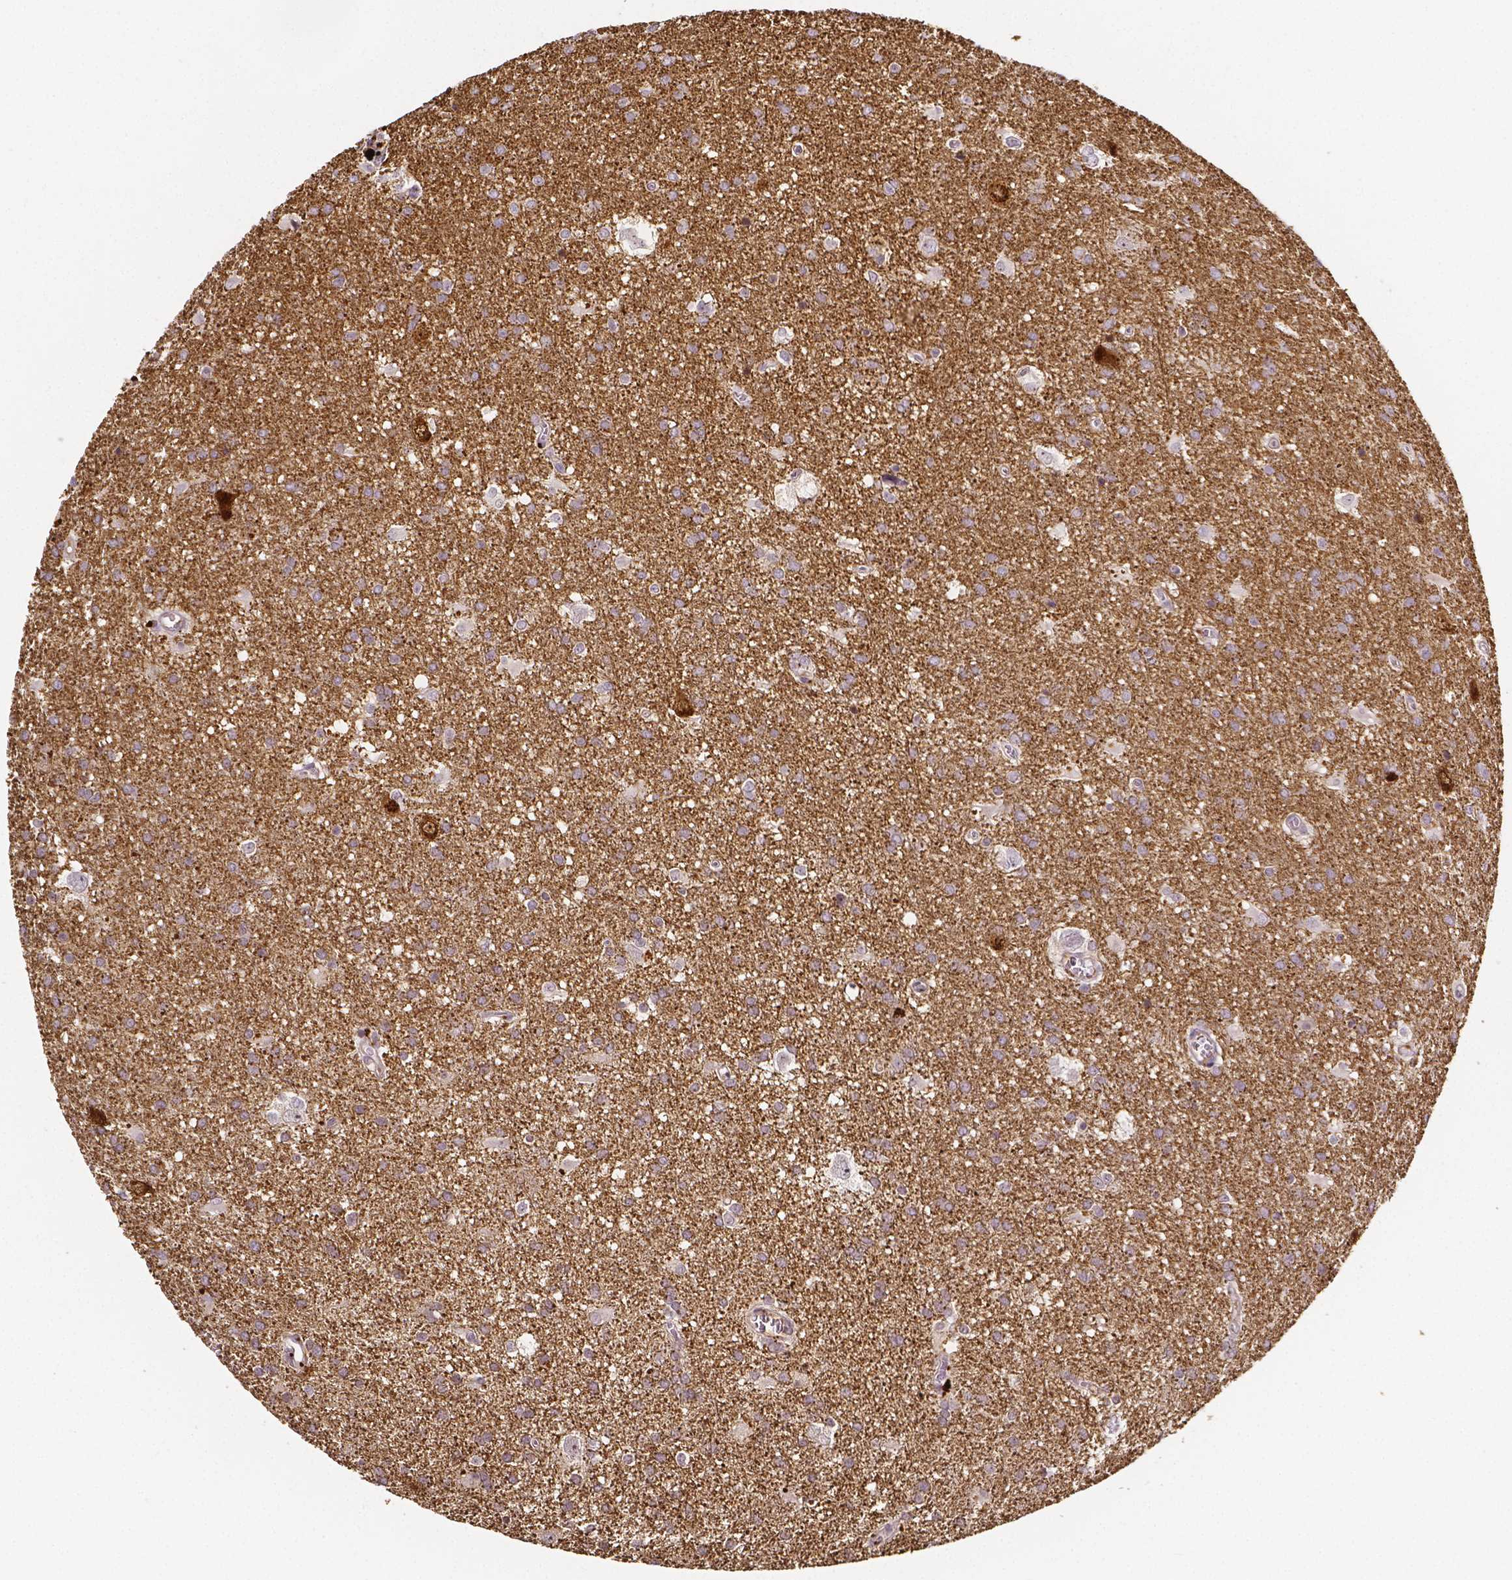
{"staining": {"intensity": "negative", "quantity": "none", "location": "none"}, "tissue": "glioma", "cell_type": "Tumor cells", "image_type": "cancer", "snomed": [{"axis": "morphology", "description": "Glioma, malignant, Low grade"}, {"axis": "topography", "description": "Brain"}], "caption": "The histopathology image reveals no staining of tumor cells in glioma.", "gene": "NRGN", "patient": {"sex": "male", "age": 66}}